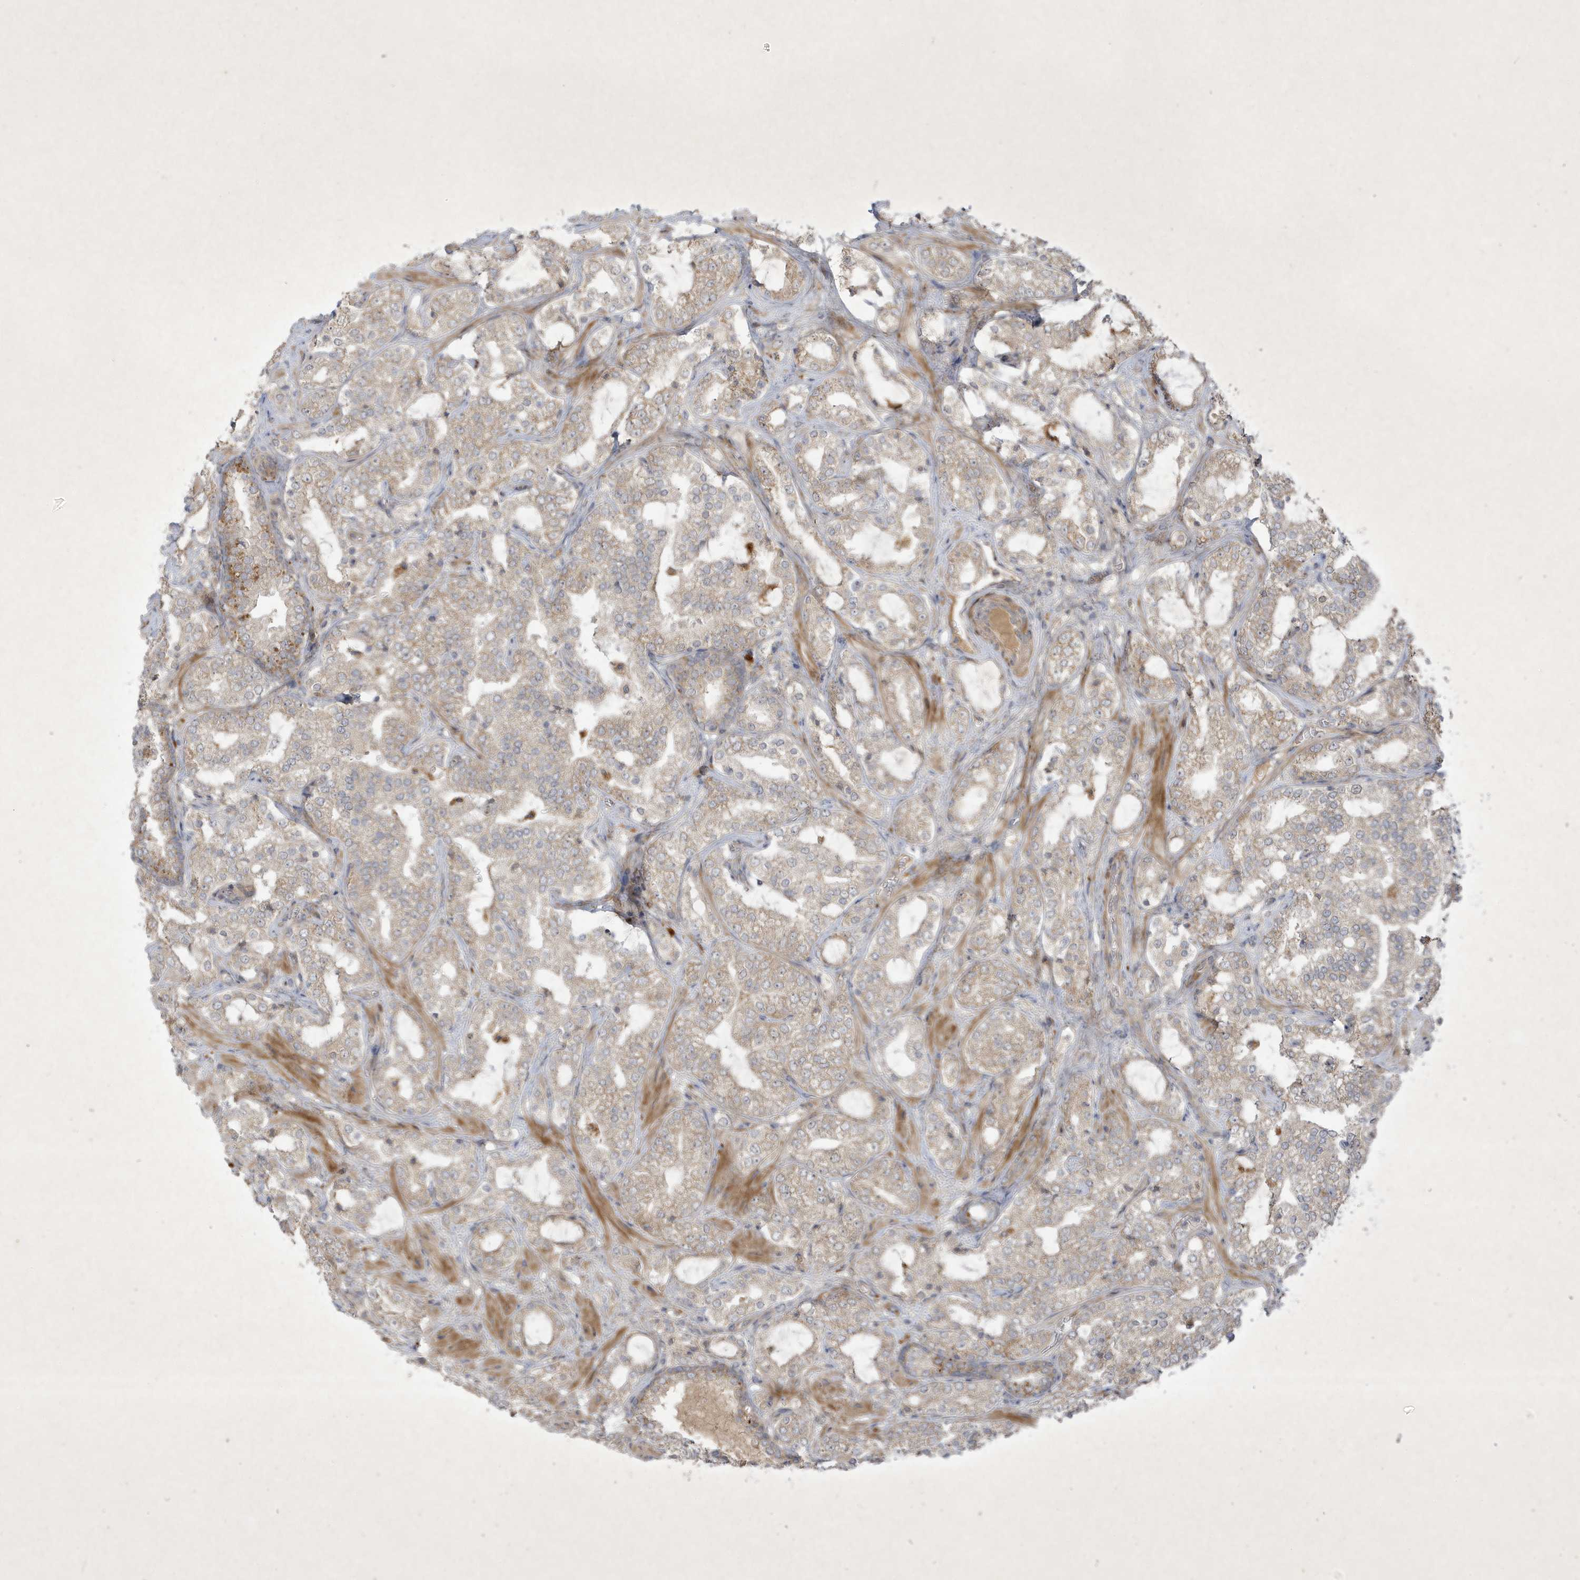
{"staining": {"intensity": "weak", "quantity": "25%-75%", "location": "cytoplasmic/membranous"}, "tissue": "prostate cancer", "cell_type": "Tumor cells", "image_type": "cancer", "snomed": [{"axis": "morphology", "description": "Adenocarcinoma, High grade"}, {"axis": "topography", "description": "Prostate"}], "caption": "Prostate adenocarcinoma (high-grade) stained with immunohistochemistry (IHC) demonstrates weak cytoplasmic/membranous expression in approximately 25%-75% of tumor cells. (Brightfield microscopy of DAB IHC at high magnification).", "gene": "FAM83C", "patient": {"sex": "male", "age": 64}}